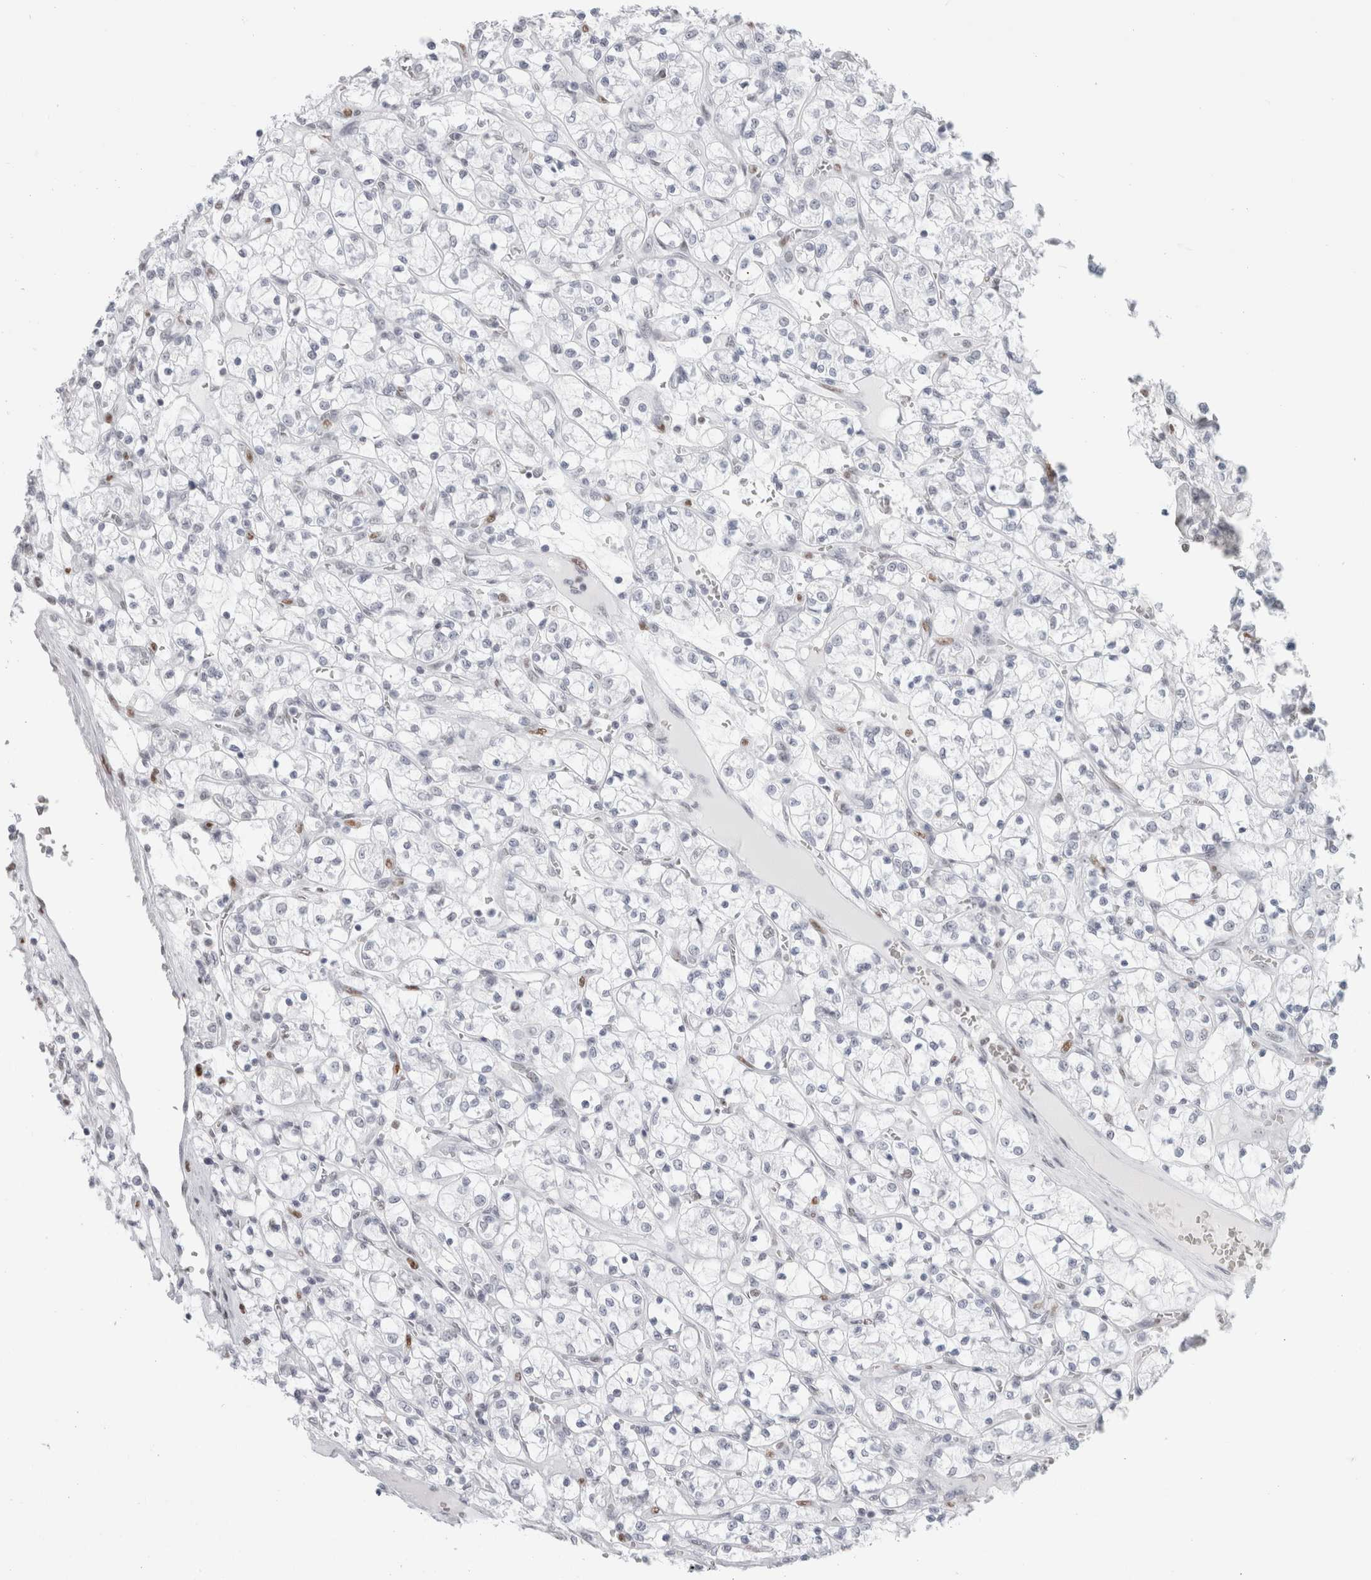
{"staining": {"intensity": "negative", "quantity": "none", "location": "none"}, "tissue": "renal cancer", "cell_type": "Tumor cells", "image_type": "cancer", "snomed": [{"axis": "morphology", "description": "Adenocarcinoma, NOS"}, {"axis": "topography", "description": "Kidney"}], "caption": "Immunohistochemistry of renal cancer (adenocarcinoma) reveals no expression in tumor cells. Nuclei are stained in blue.", "gene": "SMARCC1", "patient": {"sex": "female", "age": 69}}